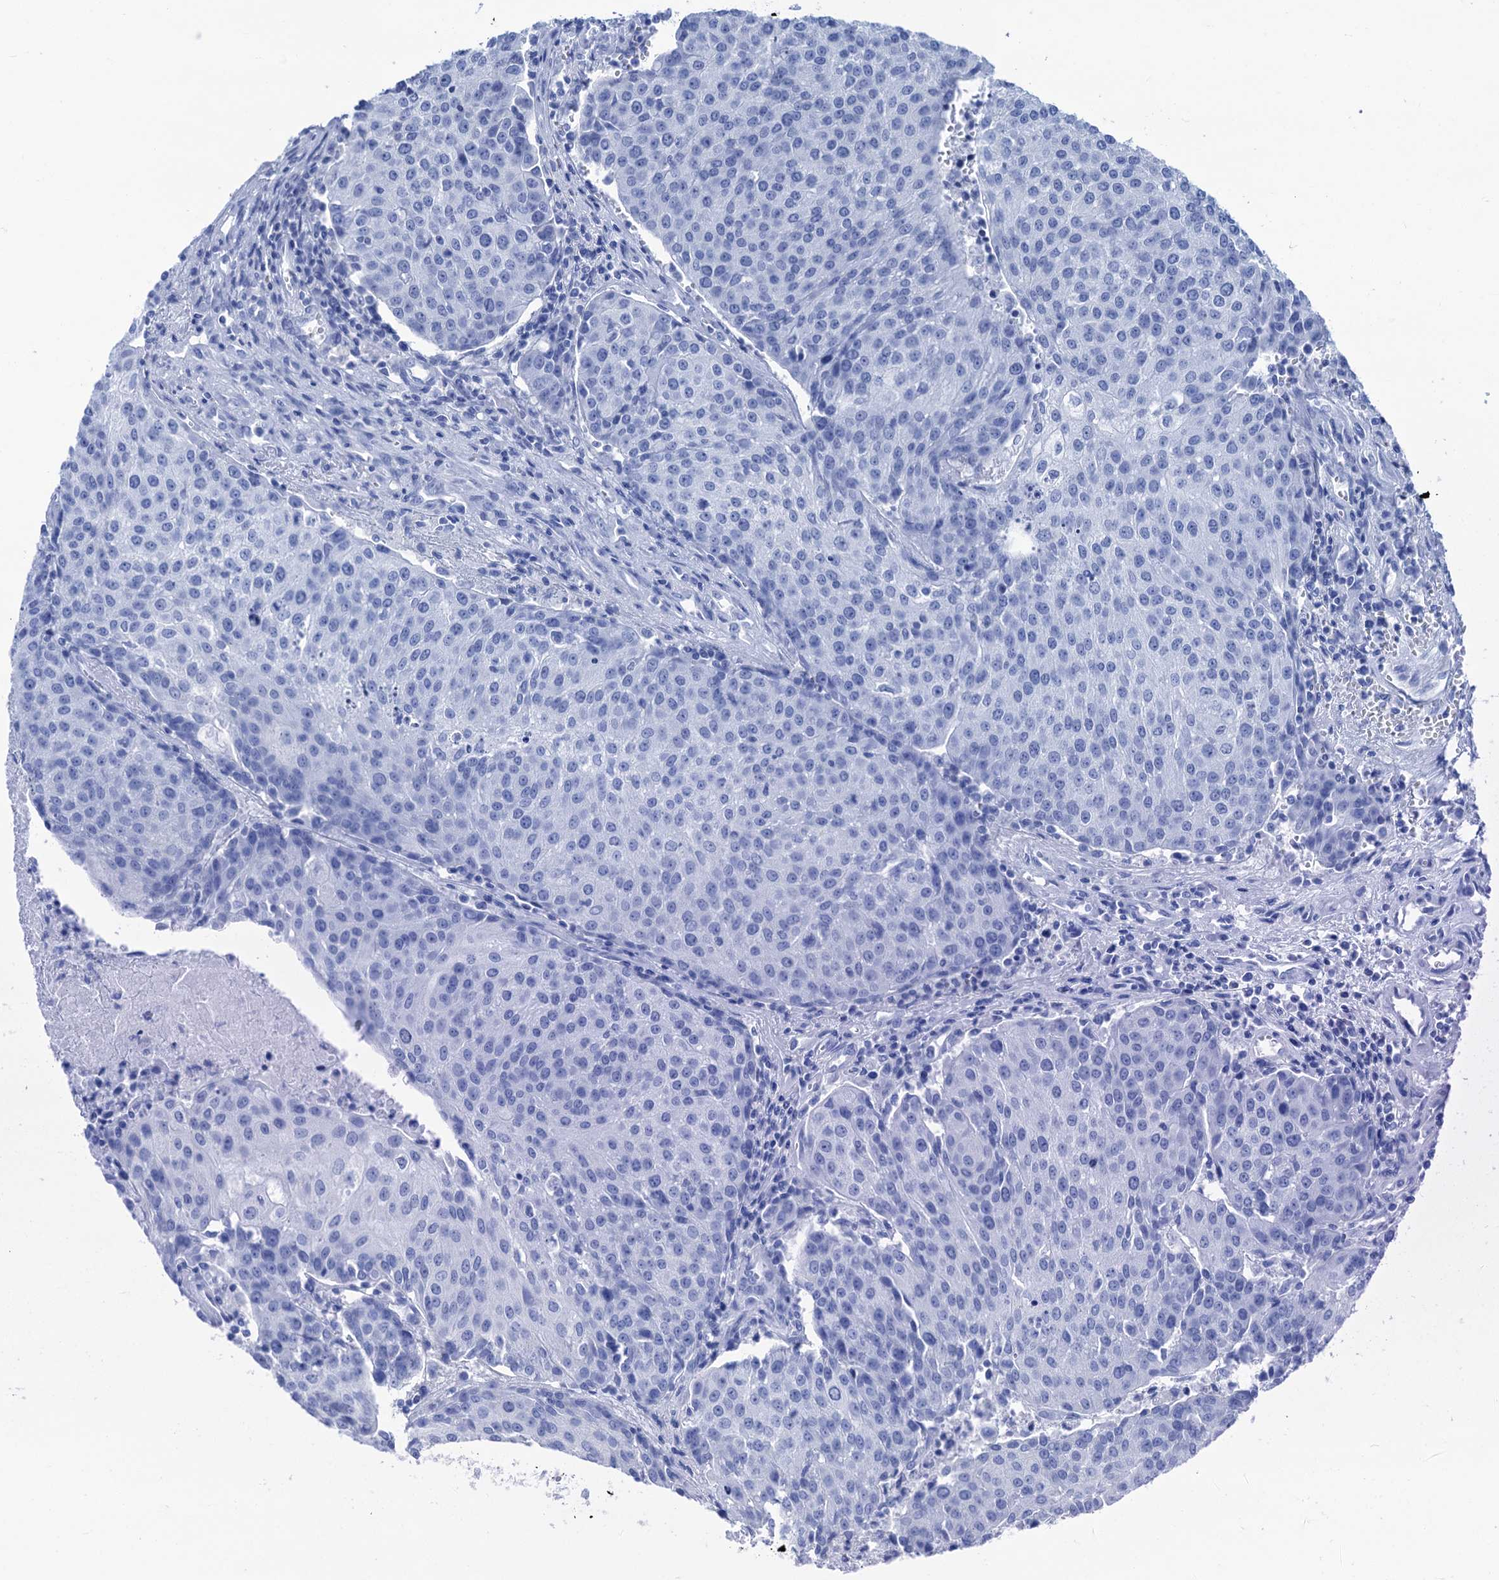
{"staining": {"intensity": "negative", "quantity": "none", "location": "none"}, "tissue": "urothelial cancer", "cell_type": "Tumor cells", "image_type": "cancer", "snomed": [{"axis": "morphology", "description": "Urothelial carcinoma, High grade"}, {"axis": "topography", "description": "Urinary bladder"}], "caption": "This is an immunohistochemistry (IHC) micrograph of urothelial cancer. There is no expression in tumor cells.", "gene": "CABYR", "patient": {"sex": "female", "age": 85}}